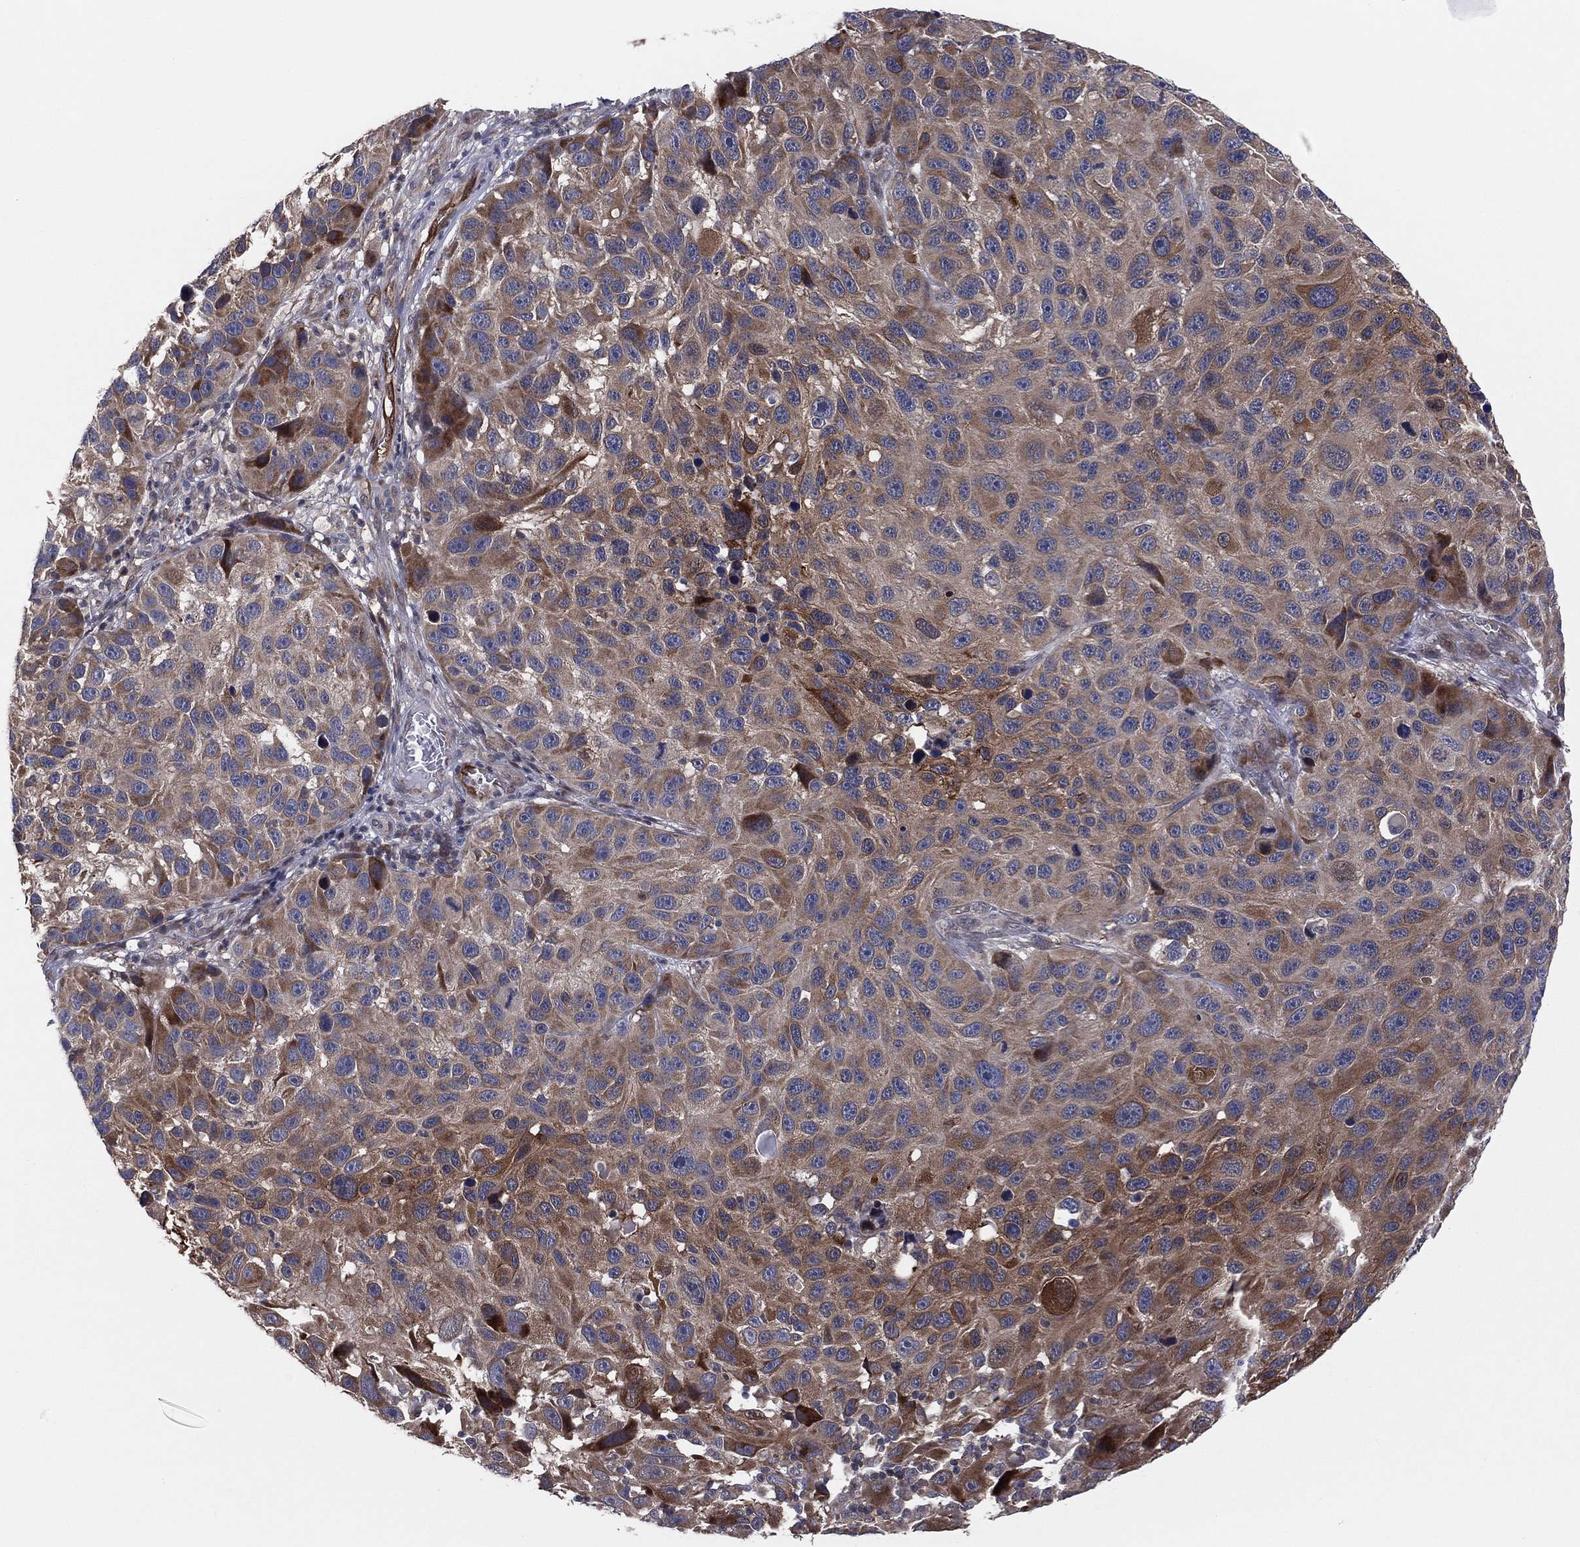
{"staining": {"intensity": "moderate", "quantity": "25%-75%", "location": "cytoplasmic/membranous"}, "tissue": "melanoma", "cell_type": "Tumor cells", "image_type": "cancer", "snomed": [{"axis": "morphology", "description": "Malignant melanoma, NOS"}, {"axis": "topography", "description": "Skin"}], "caption": "The image reveals immunohistochemical staining of melanoma. There is moderate cytoplasmic/membranous staining is appreciated in about 25%-75% of tumor cells.", "gene": "SNCG", "patient": {"sex": "male", "age": 53}}